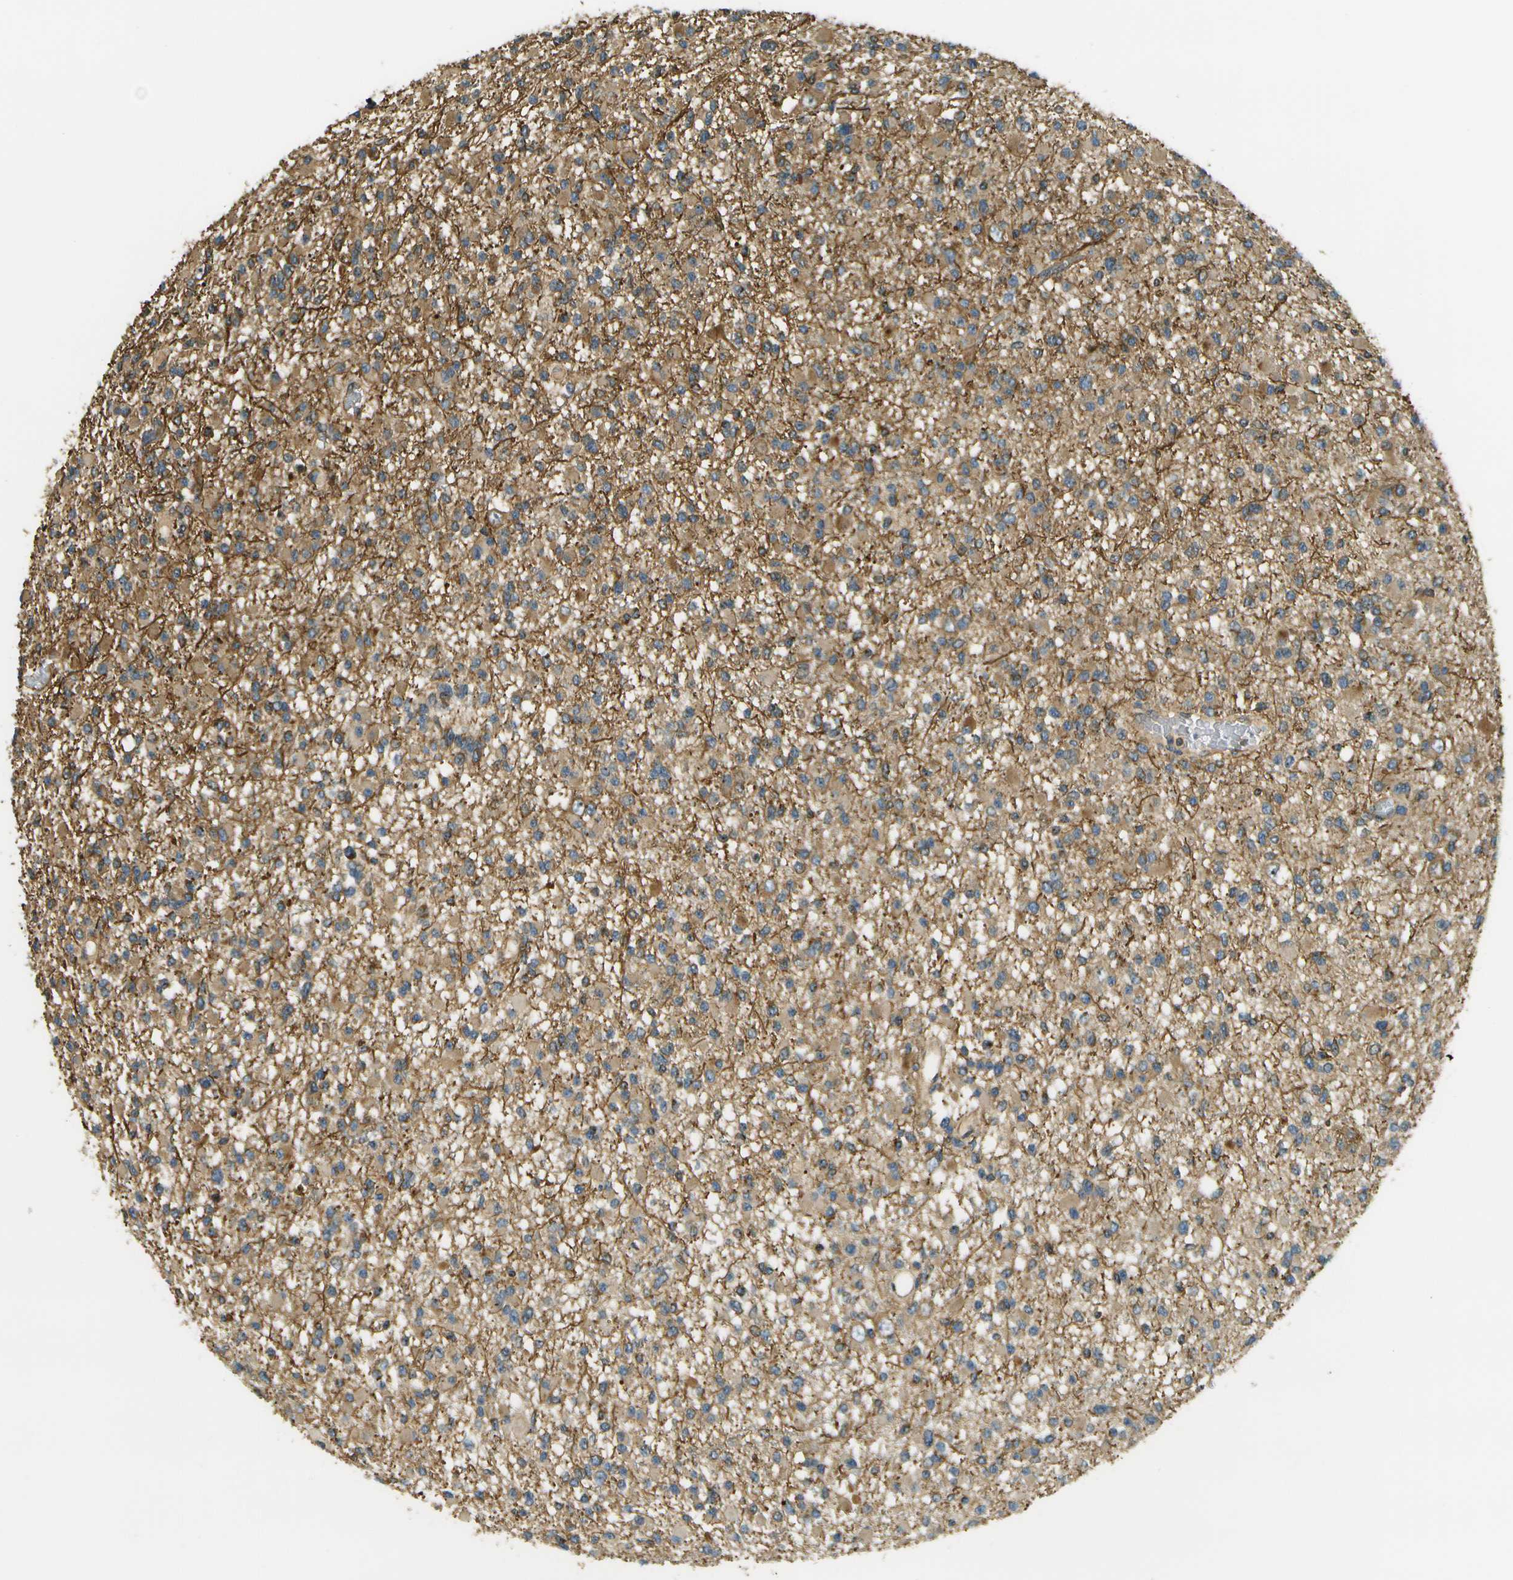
{"staining": {"intensity": "moderate", "quantity": ">75%", "location": "cytoplasmic/membranous"}, "tissue": "glioma", "cell_type": "Tumor cells", "image_type": "cancer", "snomed": [{"axis": "morphology", "description": "Glioma, malignant, Low grade"}, {"axis": "topography", "description": "Brain"}], "caption": "Malignant glioma (low-grade) stained for a protein exhibits moderate cytoplasmic/membranous positivity in tumor cells. Using DAB (brown) and hematoxylin (blue) stains, captured at high magnification using brightfield microscopy.", "gene": "LRP12", "patient": {"sex": "female", "age": 22}}